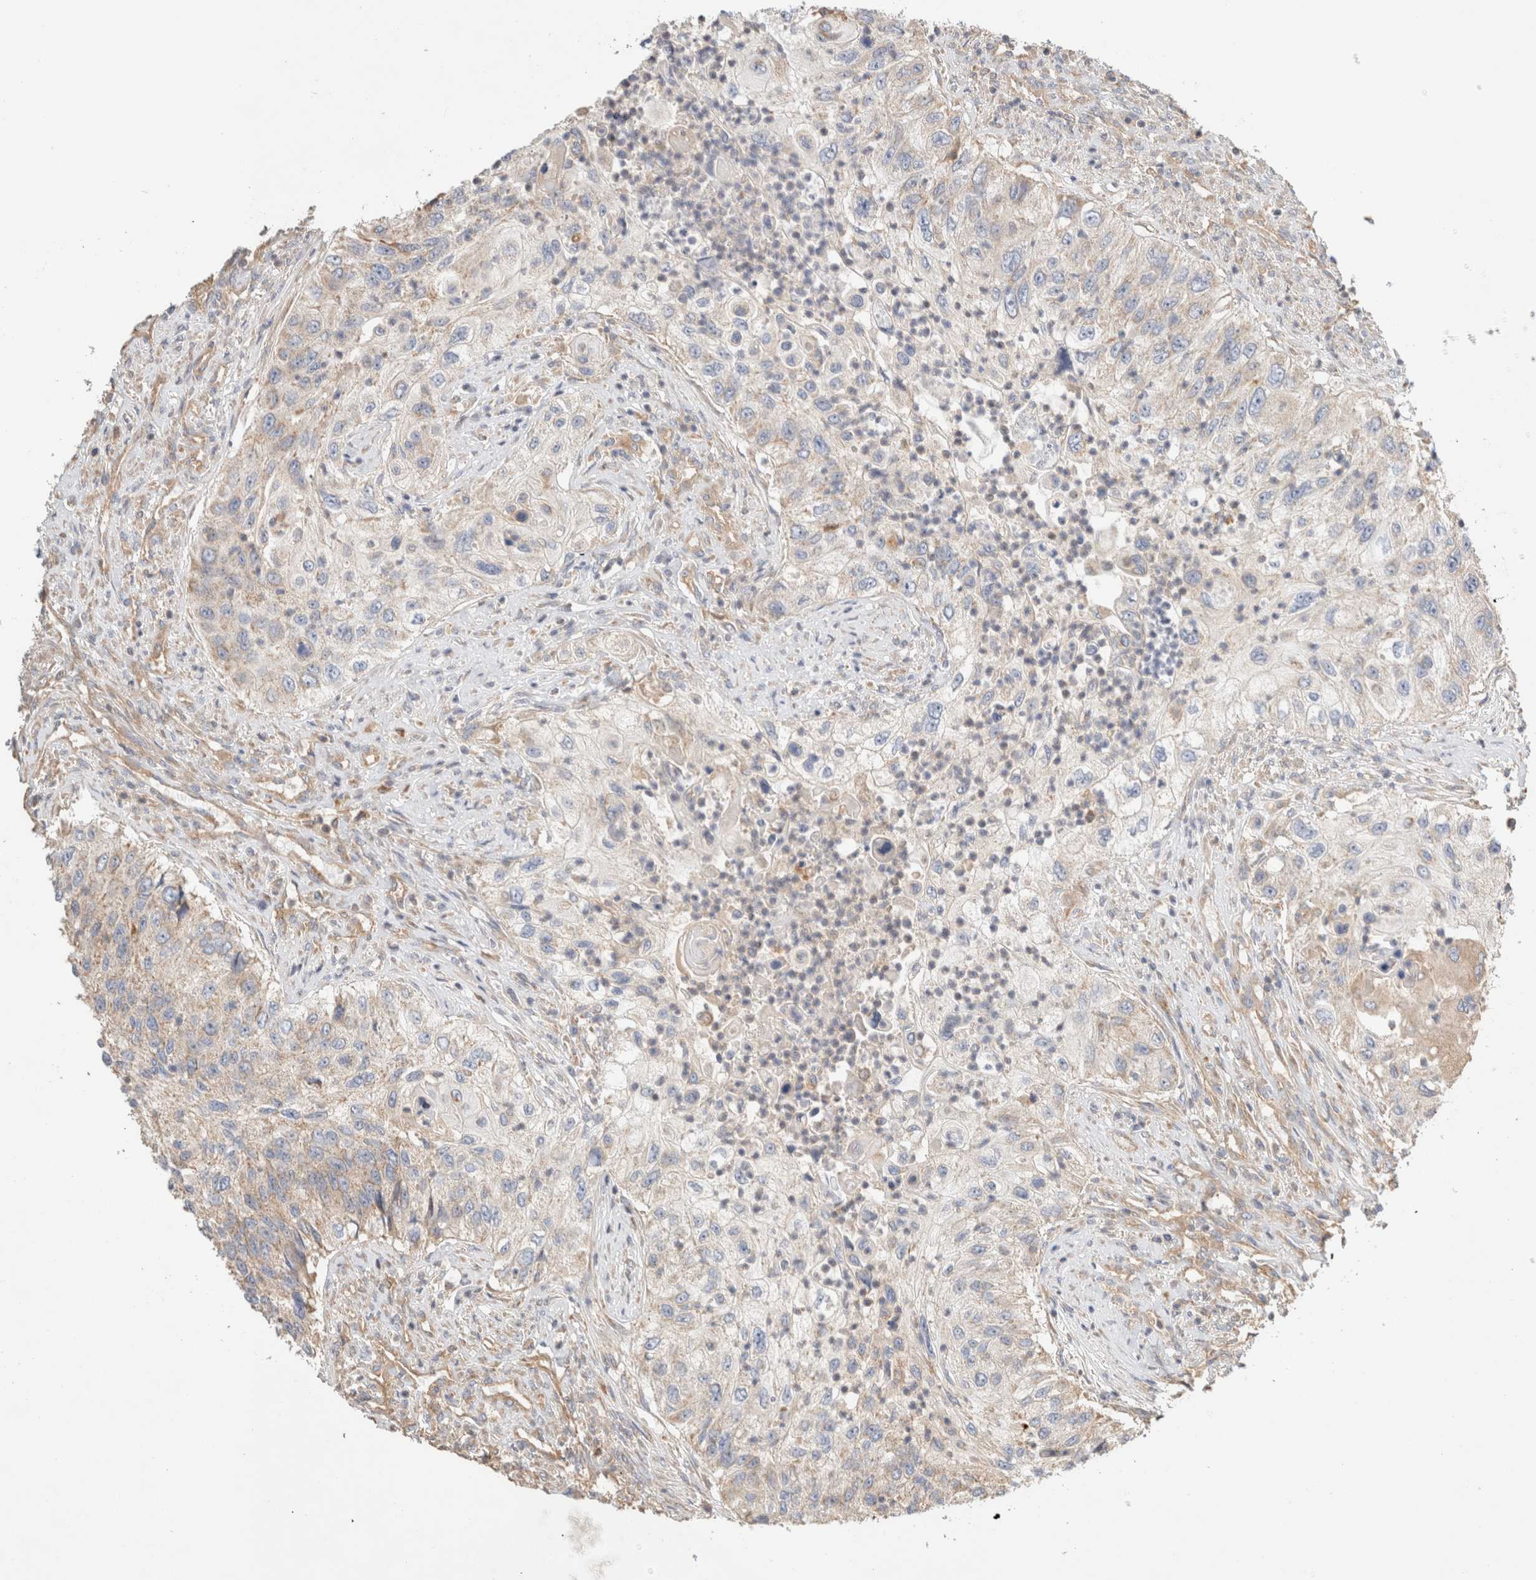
{"staining": {"intensity": "weak", "quantity": "25%-75%", "location": "cytoplasmic/membranous"}, "tissue": "urothelial cancer", "cell_type": "Tumor cells", "image_type": "cancer", "snomed": [{"axis": "morphology", "description": "Urothelial carcinoma, High grade"}, {"axis": "topography", "description": "Urinary bladder"}], "caption": "Urothelial carcinoma (high-grade) stained with a protein marker displays weak staining in tumor cells.", "gene": "B3GNTL1", "patient": {"sex": "female", "age": 60}}